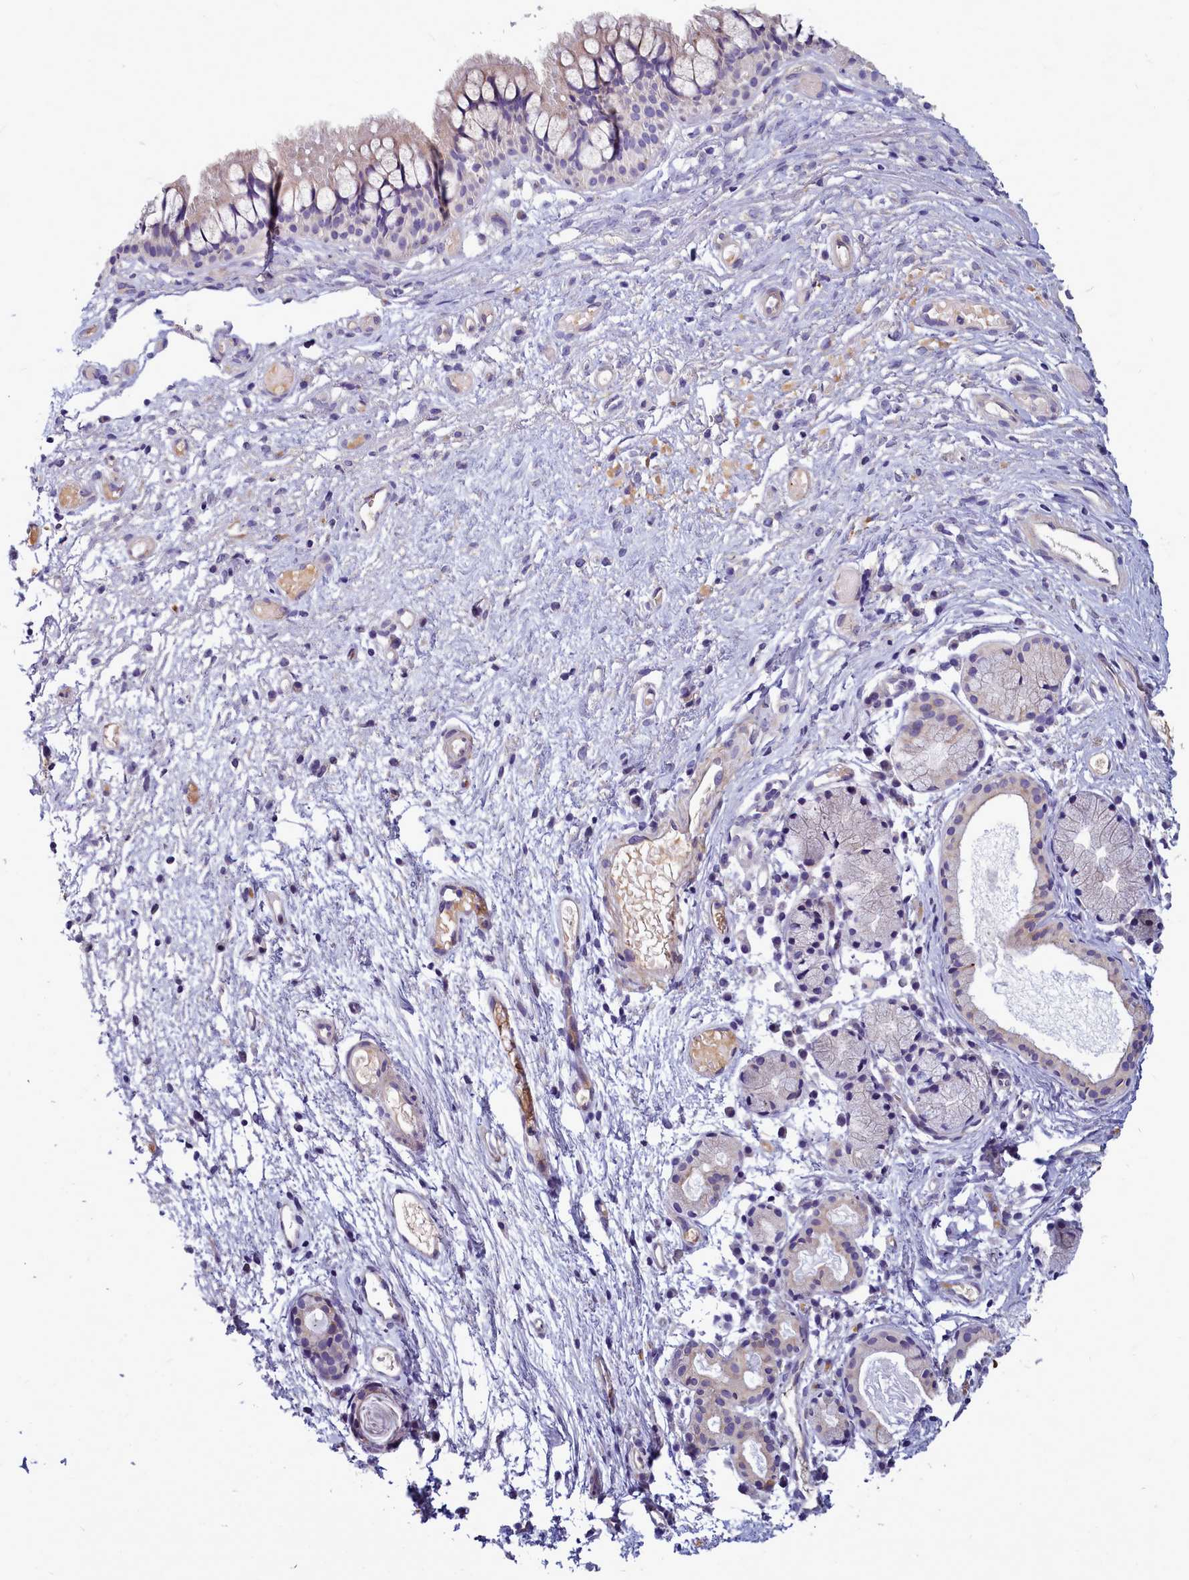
{"staining": {"intensity": "weak", "quantity": "25%-75%", "location": "cytoplasmic/membranous"}, "tissue": "nasopharynx", "cell_type": "Respiratory epithelial cells", "image_type": "normal", "snomed": [{"axis": "morphology", "description": "Normal tissue, NOS"}, {"axis": "topography", "description": "Nasopharynx"}], "caption": "Brown immunohistochemical staining in normal nasopharynx reveals weak cytoplasmic/membranous staining in about 25%-75% of respiratory epithelial cells.", "gene": "SMPD4", "patient": {"sex": "male", "age": 82}}